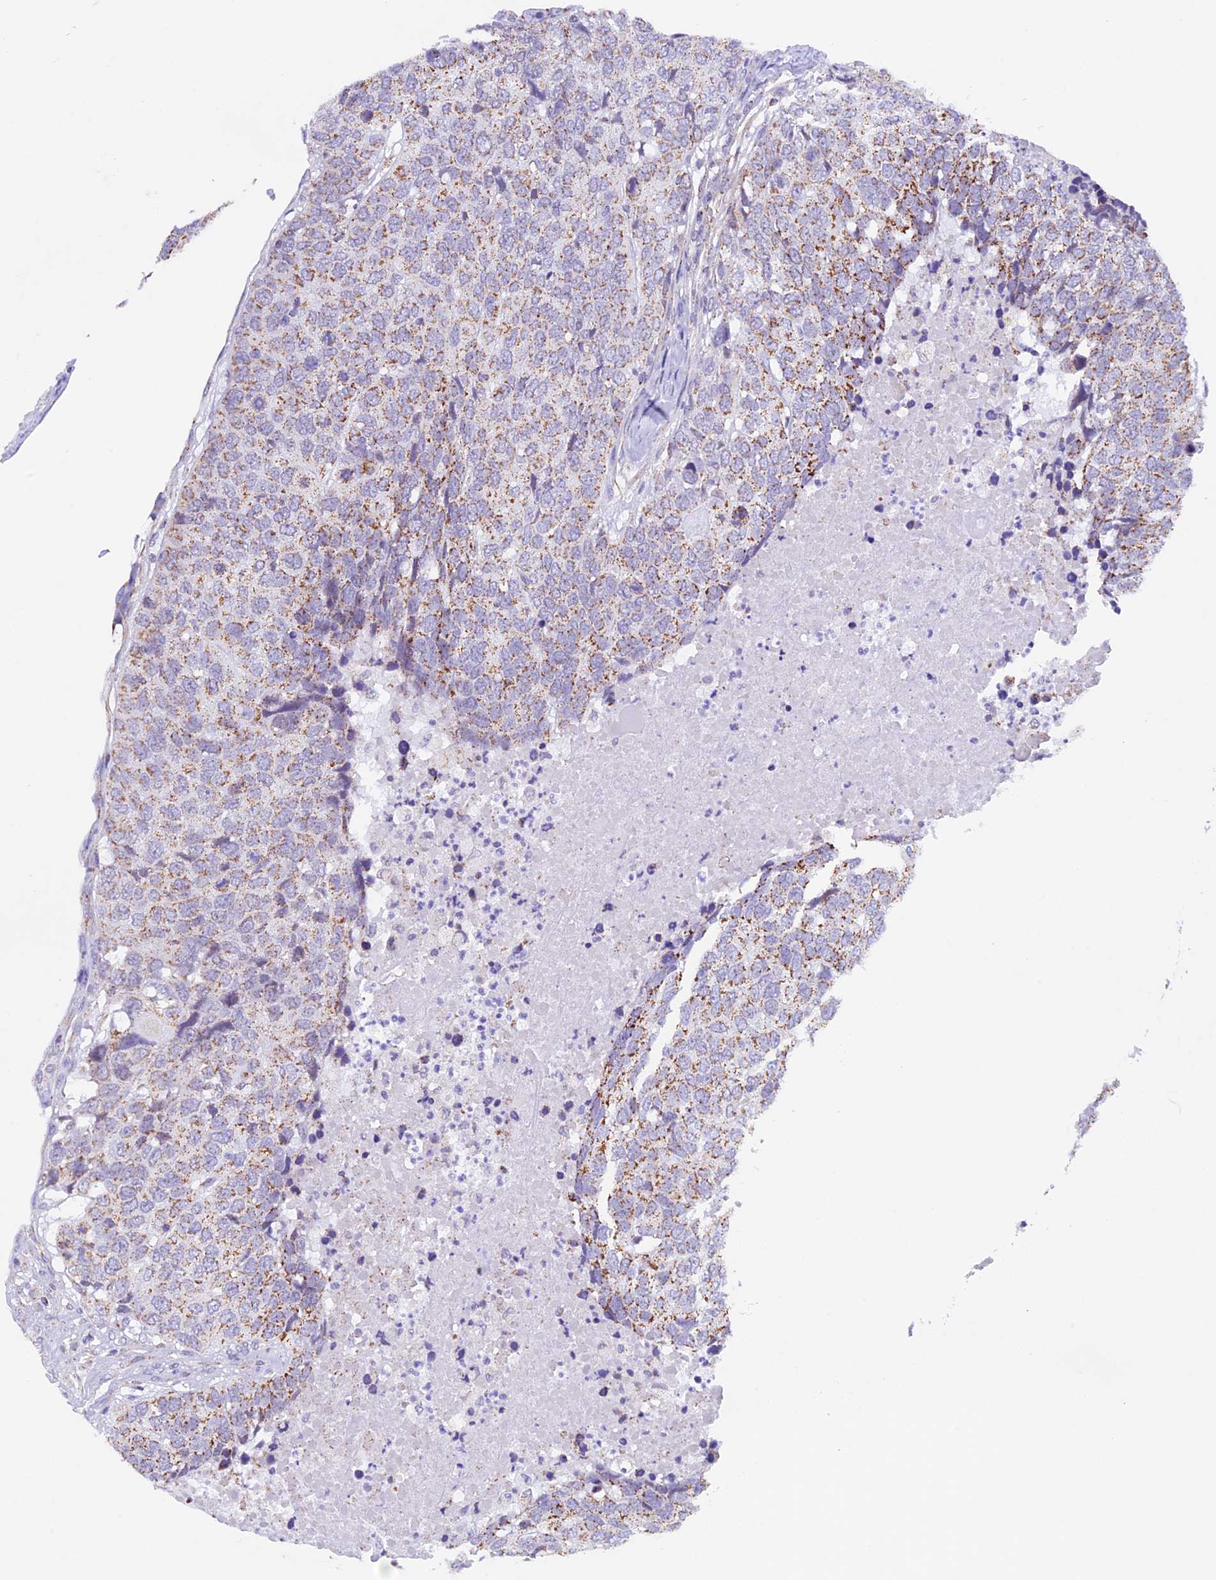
{"staining": {"intensity": "weak", "quantity": ">75%", "location": "cytoplasmic/membranous"}, "tissue": "head and neck cancer", "cell_type": "Tumor cells", "image_type": "cancer", "snomed": [{"axis": "morphology", "description": "Squamous cell carcinoma, NOS"}, {"axis": "topography", "description": "Head-Neck"}], "caption": "A low amount of weak cytoplasmic/membranous expression is appreciated in approximately >75% of tumor cells in head and neck cancer (squamous cell carcinoma) tissue.", "gene": "TFAM", "patient": {"sex": "male", "age": 66}}